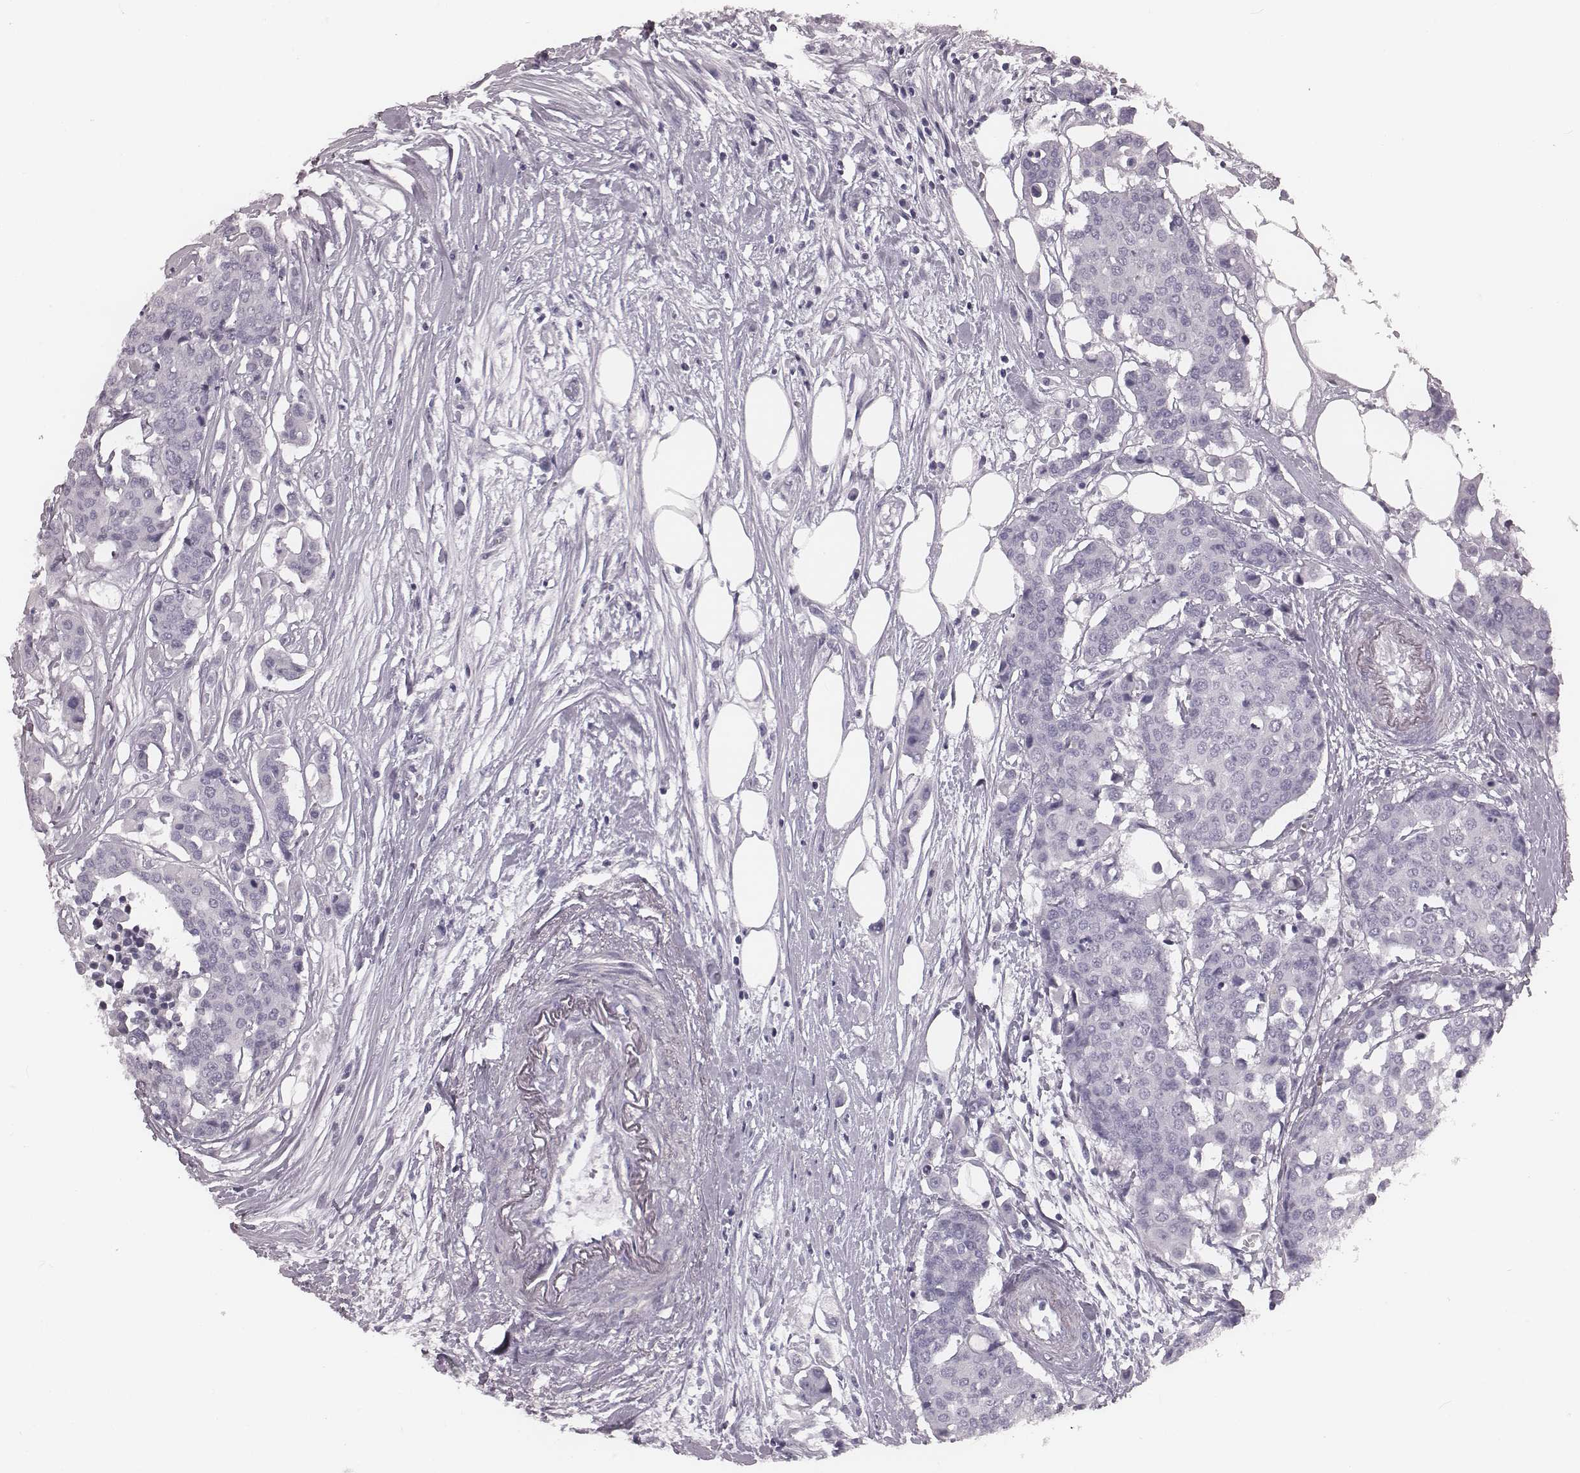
{"staining": {"intensity": "negative", "quantity": "none", "location": "none"}, "tissue": "carcinoid", "cell_type": "Tumor cells", "image_type": "cancer", "snomed": [{"axis": "morphology", "description": "Carcinoid, malignant, NOS"}, {"axis": "topography", "description": "Colon"}], "caption": "Tumor cells are negative for protein expression in human carcinoid.", "gene": "KRT74", "patient": {"sex": "male", "age": 81}}